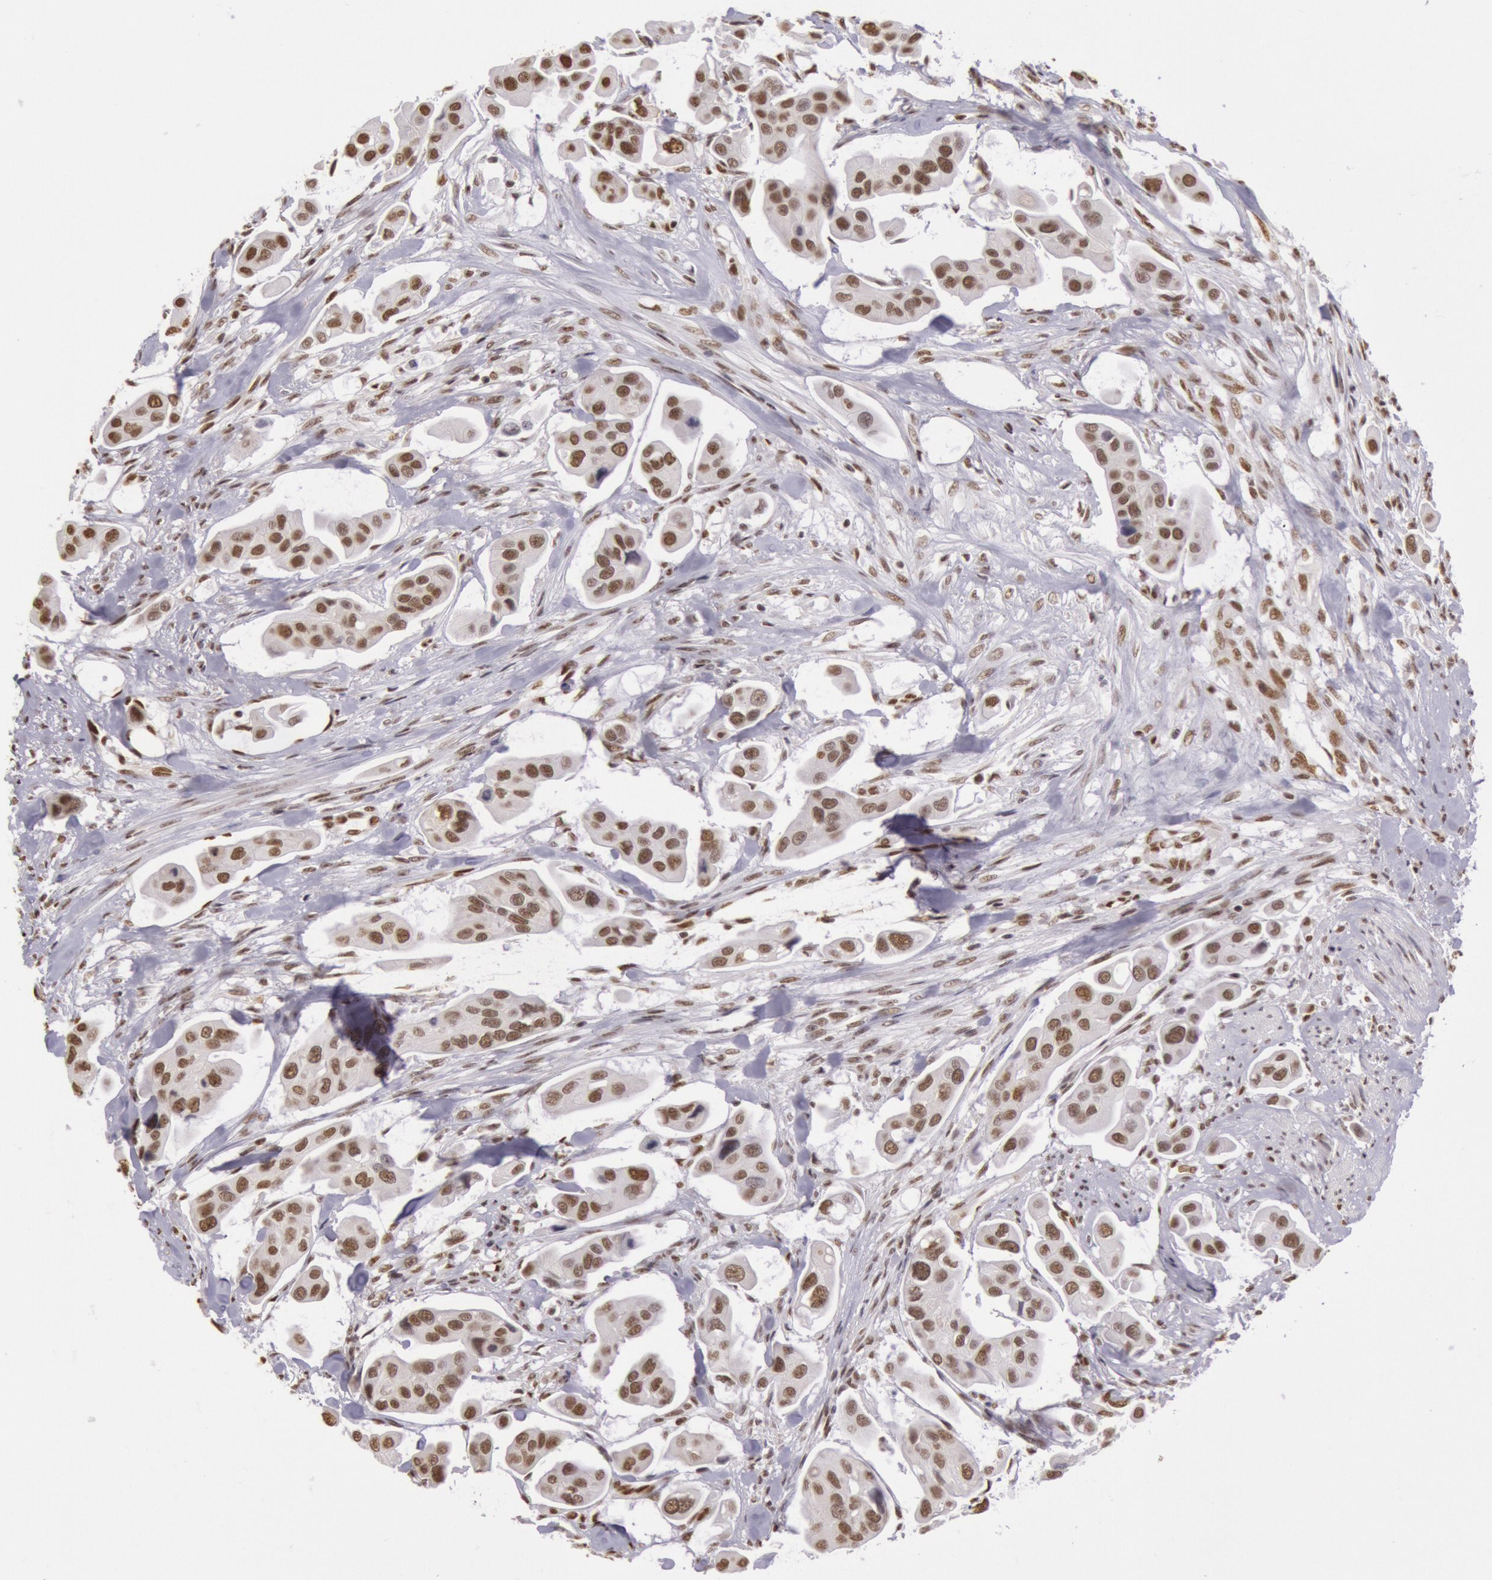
{"staining": {"intensity": "moderate", "quantity": ">75%", "location": "nuclear"}, "tissue": "urothelial cancer", "cell_type": "Tumor cells", "image_type": "cancer", "snomed": [{"axis": "morphology", "description": "Adenocarcinoma, NOS"}, {"axis": "topography", "description": "Urinary bladder"}], "caption": "DAB immunohistochemical staining of human adenocarcinoma demonstrates moderate nuclear protein staining in about >75% of tumor cells.", "gene": "HNRNPH2", "patient": {"sex": "male", "age": 61}}